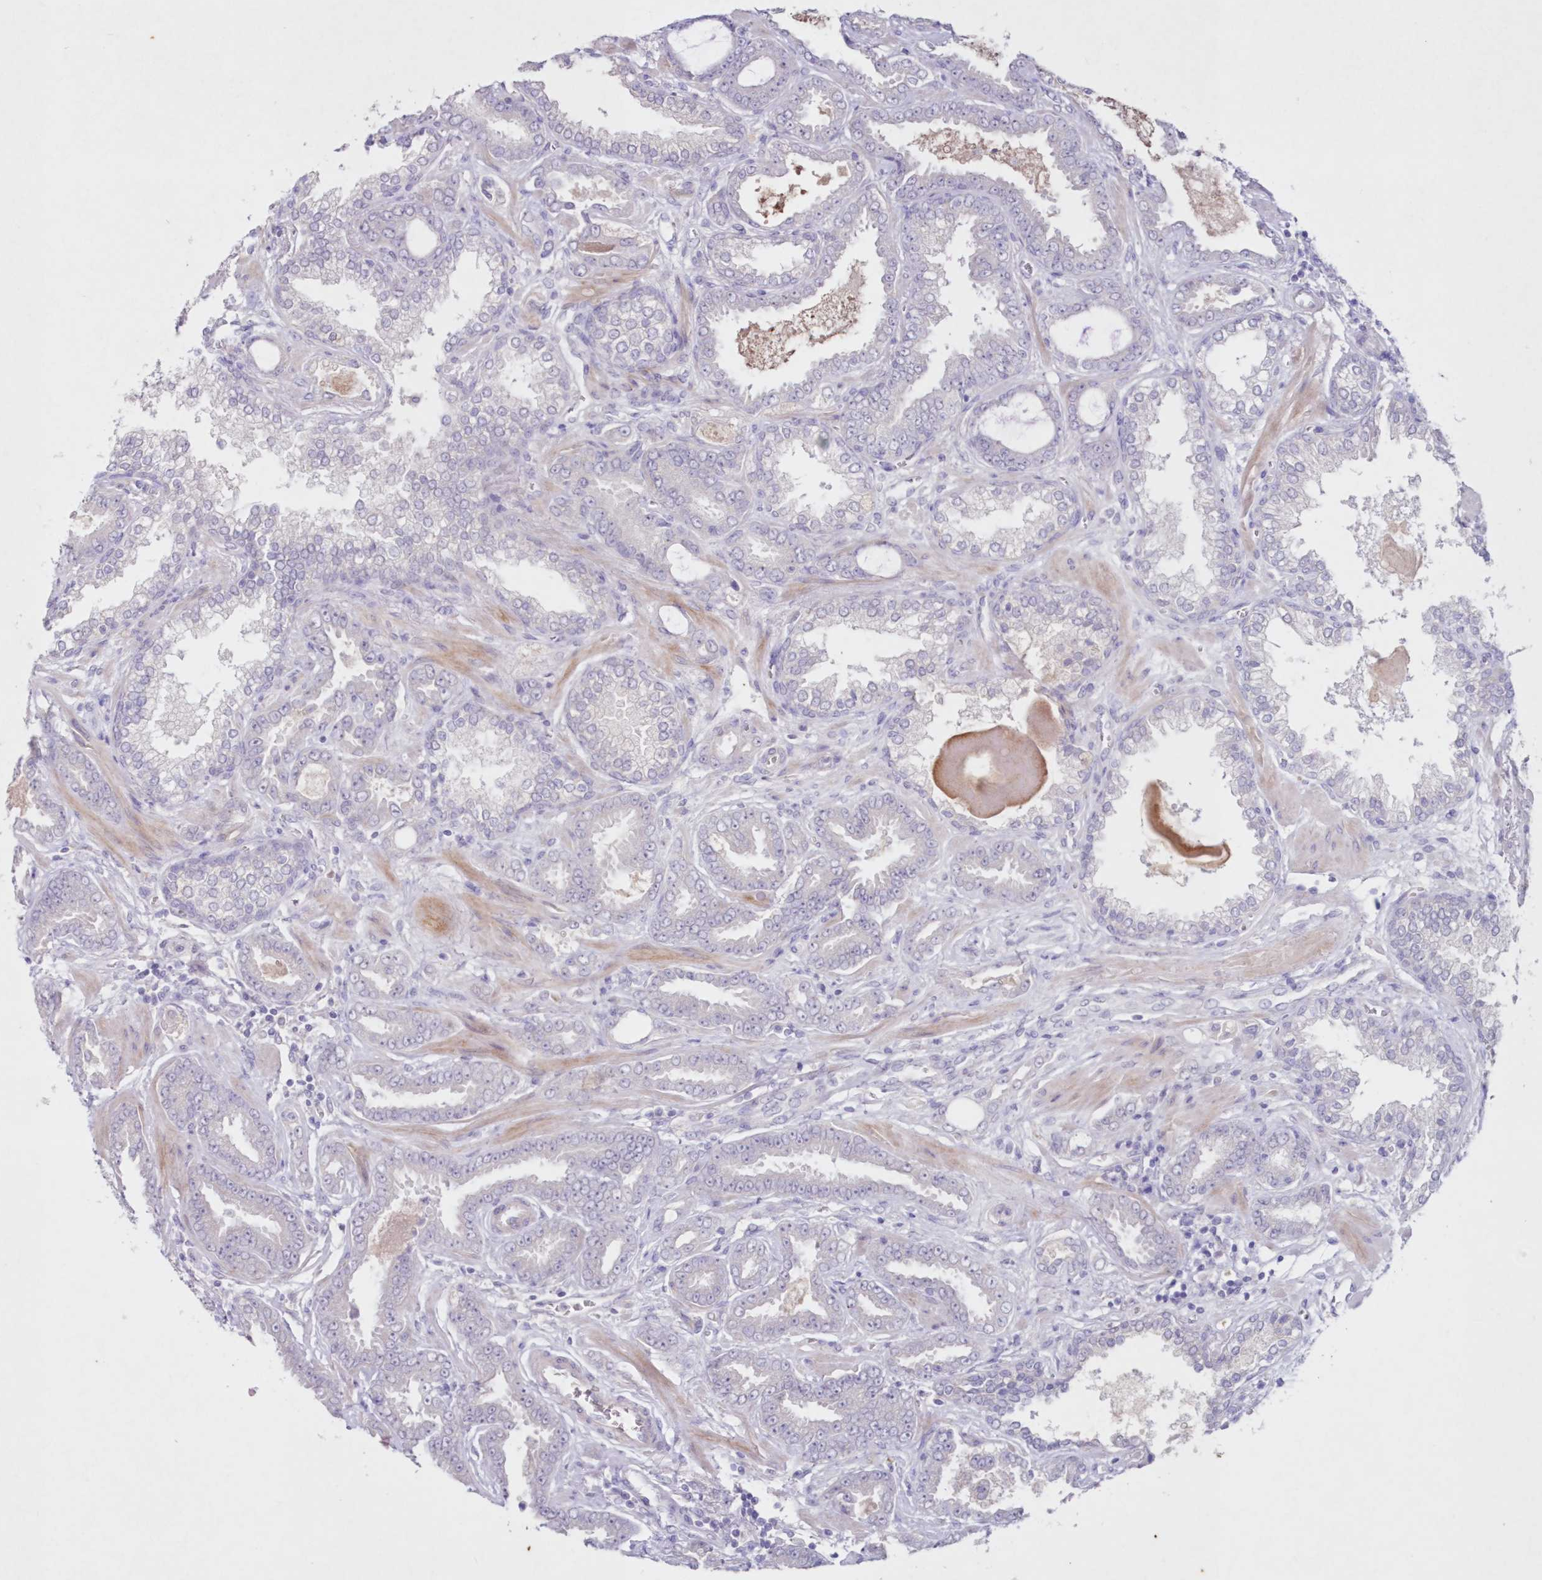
{"staining": {"intensity": "negative", "quantity": "none", "location": "none"}, "tissue": "prostate cancer", "cell_type": "Tumor cells", "image_type": "cancer", "snomed": [{"axis": "morphology", "description": "Adenocarcinoma, Low grade"}, {"axis": "topography", "description": "Prostate"}], "caption": "Human prostate cancer stained for a protein using IHC displays no expression in tumor cells.", "gene": "GCKR", "patient": {"sex": "male", "age": 60}}